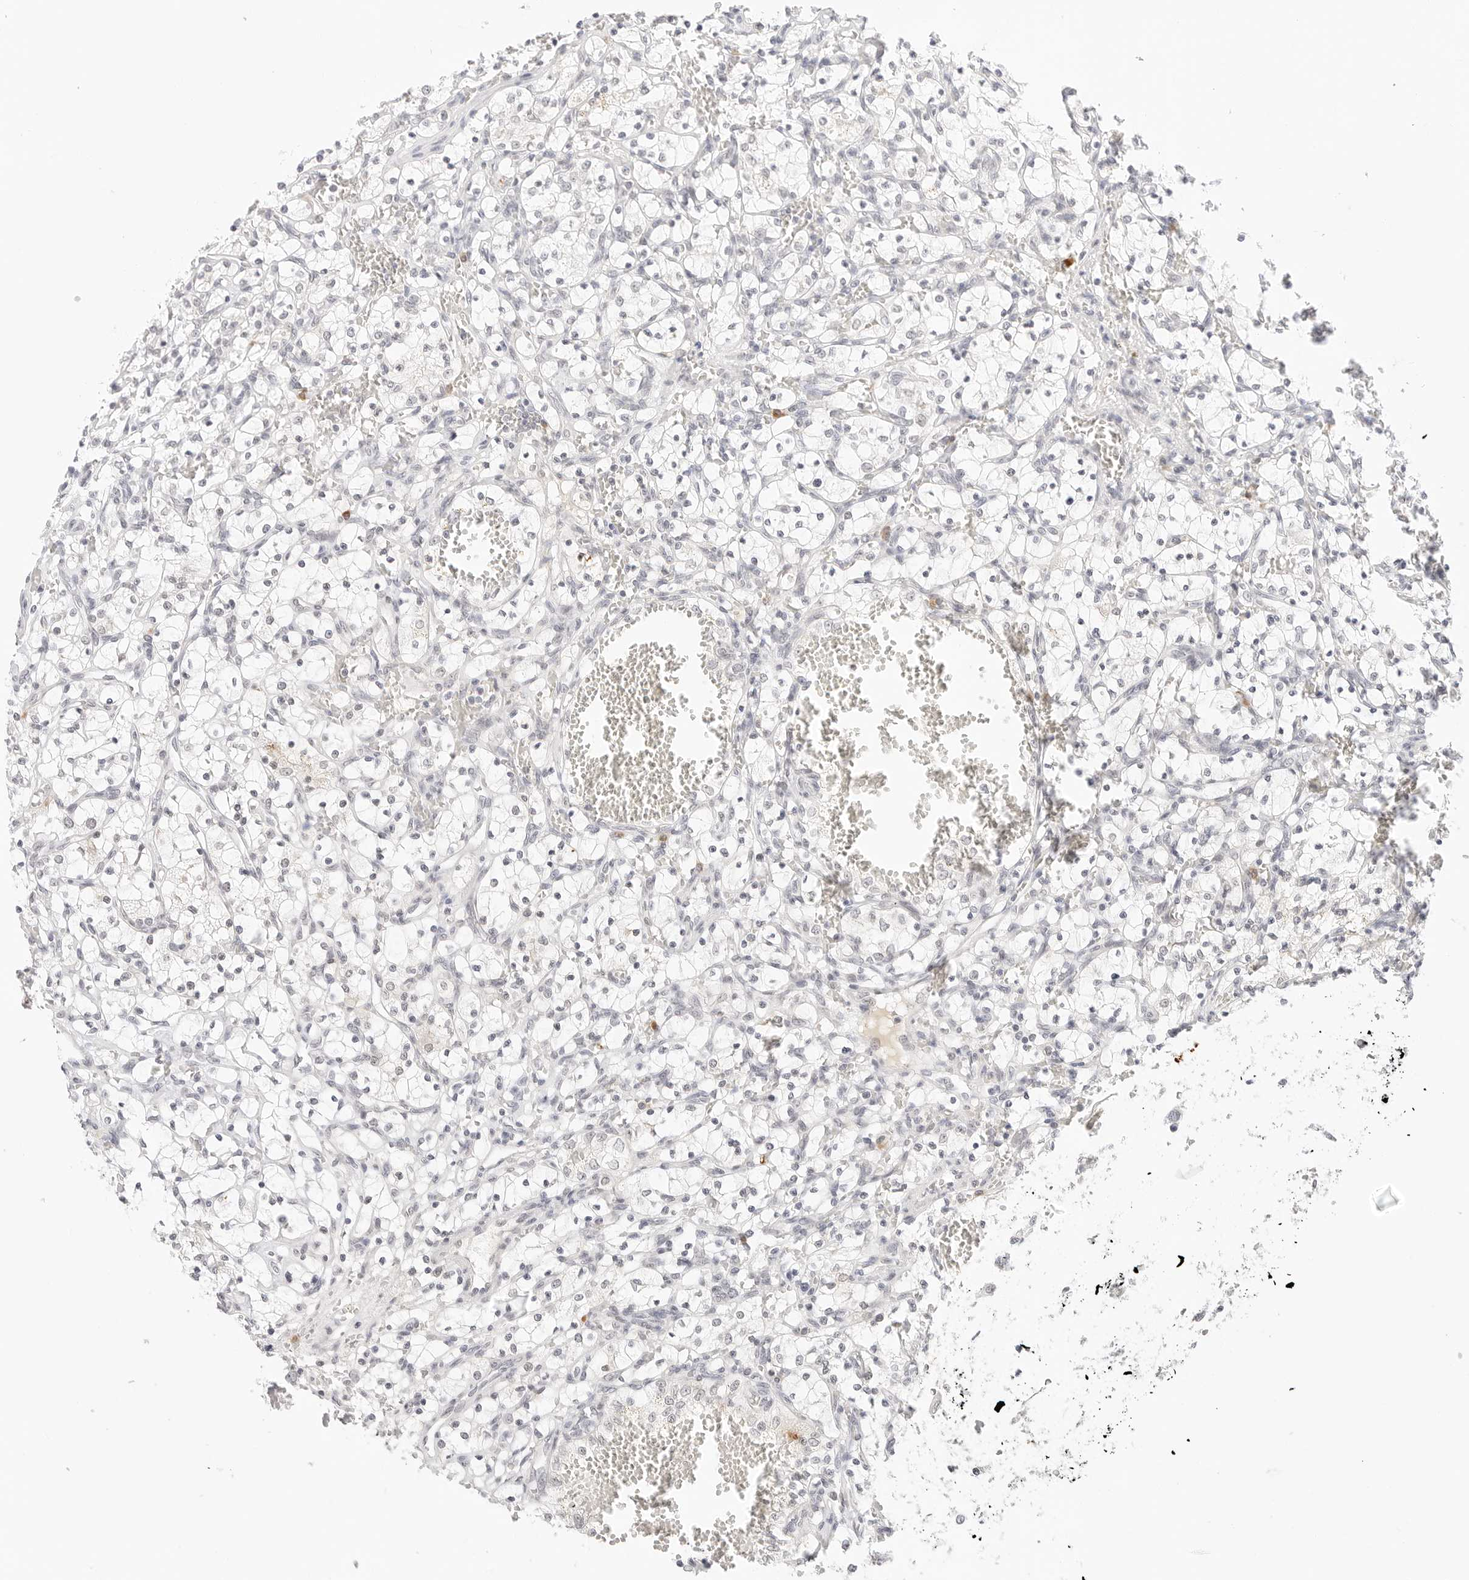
{"staining": {"intensity": "negative", "quantity": "none", "location": "none"}, "tissue": "renal cancer", "cell_type": "Tumor cells", "image_type": "cancer", "snomed": [{"axis": "morphology", "description": "Adenocarcinoma, NOS"}, {"axis": "topography", "description": "Kidney"}], "caption": "Tumor cells are negative for protein expression in human renal cancer. (DAB (3,3'-diaminobenzidine) immunohistochemistry (IHC) with hematoxylin counter stain).", "gene": "XKR4", "patient": {"sex": "female", "age": 69}}